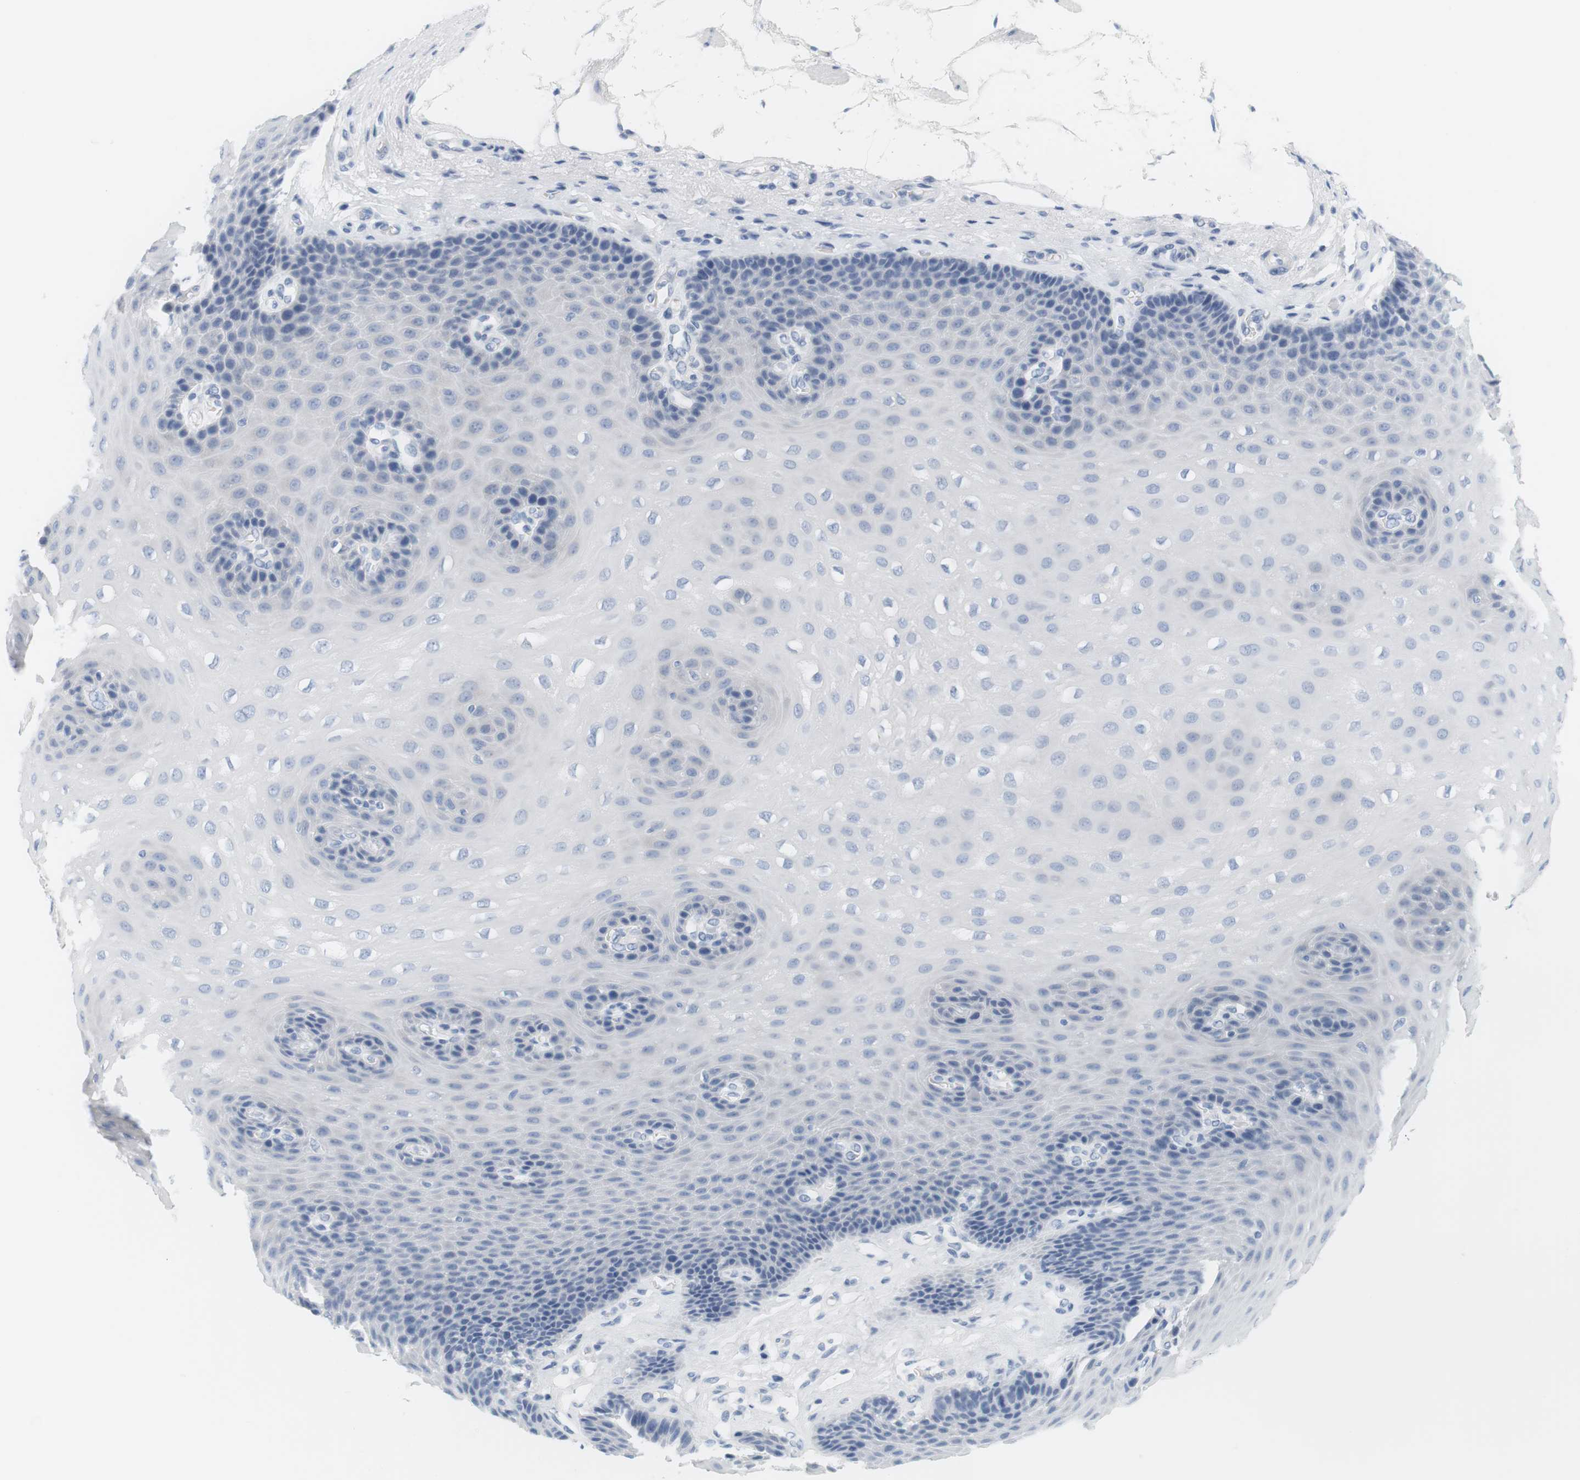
{"staining": {"intensity": "negative", "quantity": "none", "location": "none"}, "tissue": "esophagus", "cell_type": "Squamous epithelial cells", "image_type": "normal", "snomed": [{"axis": "morphology", "description": "Normal tissue, NOS"}, {"axis": "topography", "description": "Esophagus"}], "caption": "The histopathology image exhibits no staining of squamous epithelial cells in unremarkable esophagus.", "gene": "OPRM1", "patient": {"sex": "female", "age": 72}}